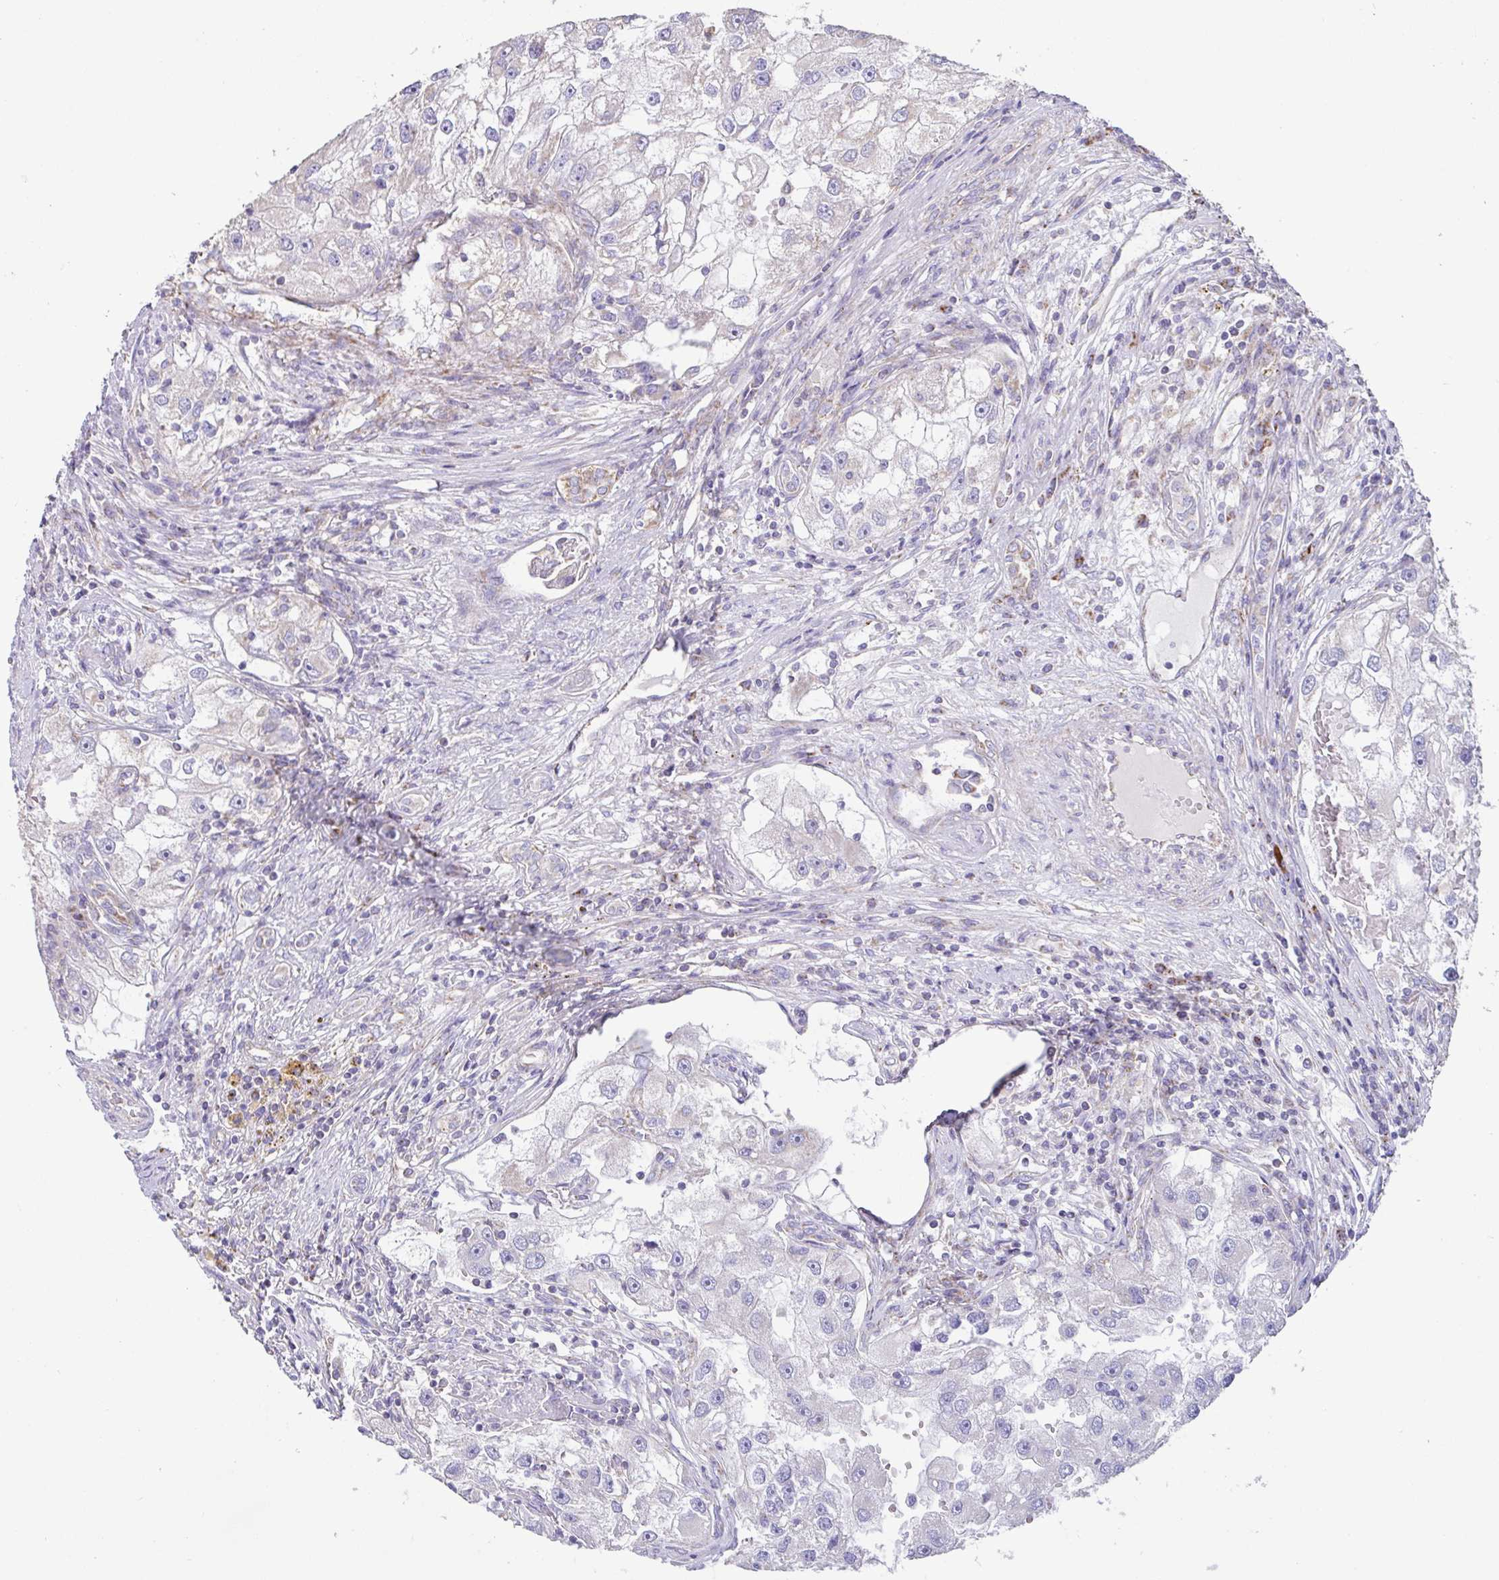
{"staining": {"intensity": "negative", "quantity": "none", "location": "none"}, "tissue": "renal cancer", "cell_type": "Tumor cells", "image_type": "cancer", "snomed": [{"axis": "morphology", "description": "Adenocarcinoma, NOS"}, {"axis": "topography", "description": "Kidney"}], "caption": "A high-resolution image shows IHC staining of adenocarcinoma (renal), which exhibits no significant expression in tumor cells.", "gene": "DOK7", "patient": {"sex": "male", "age": 63}}